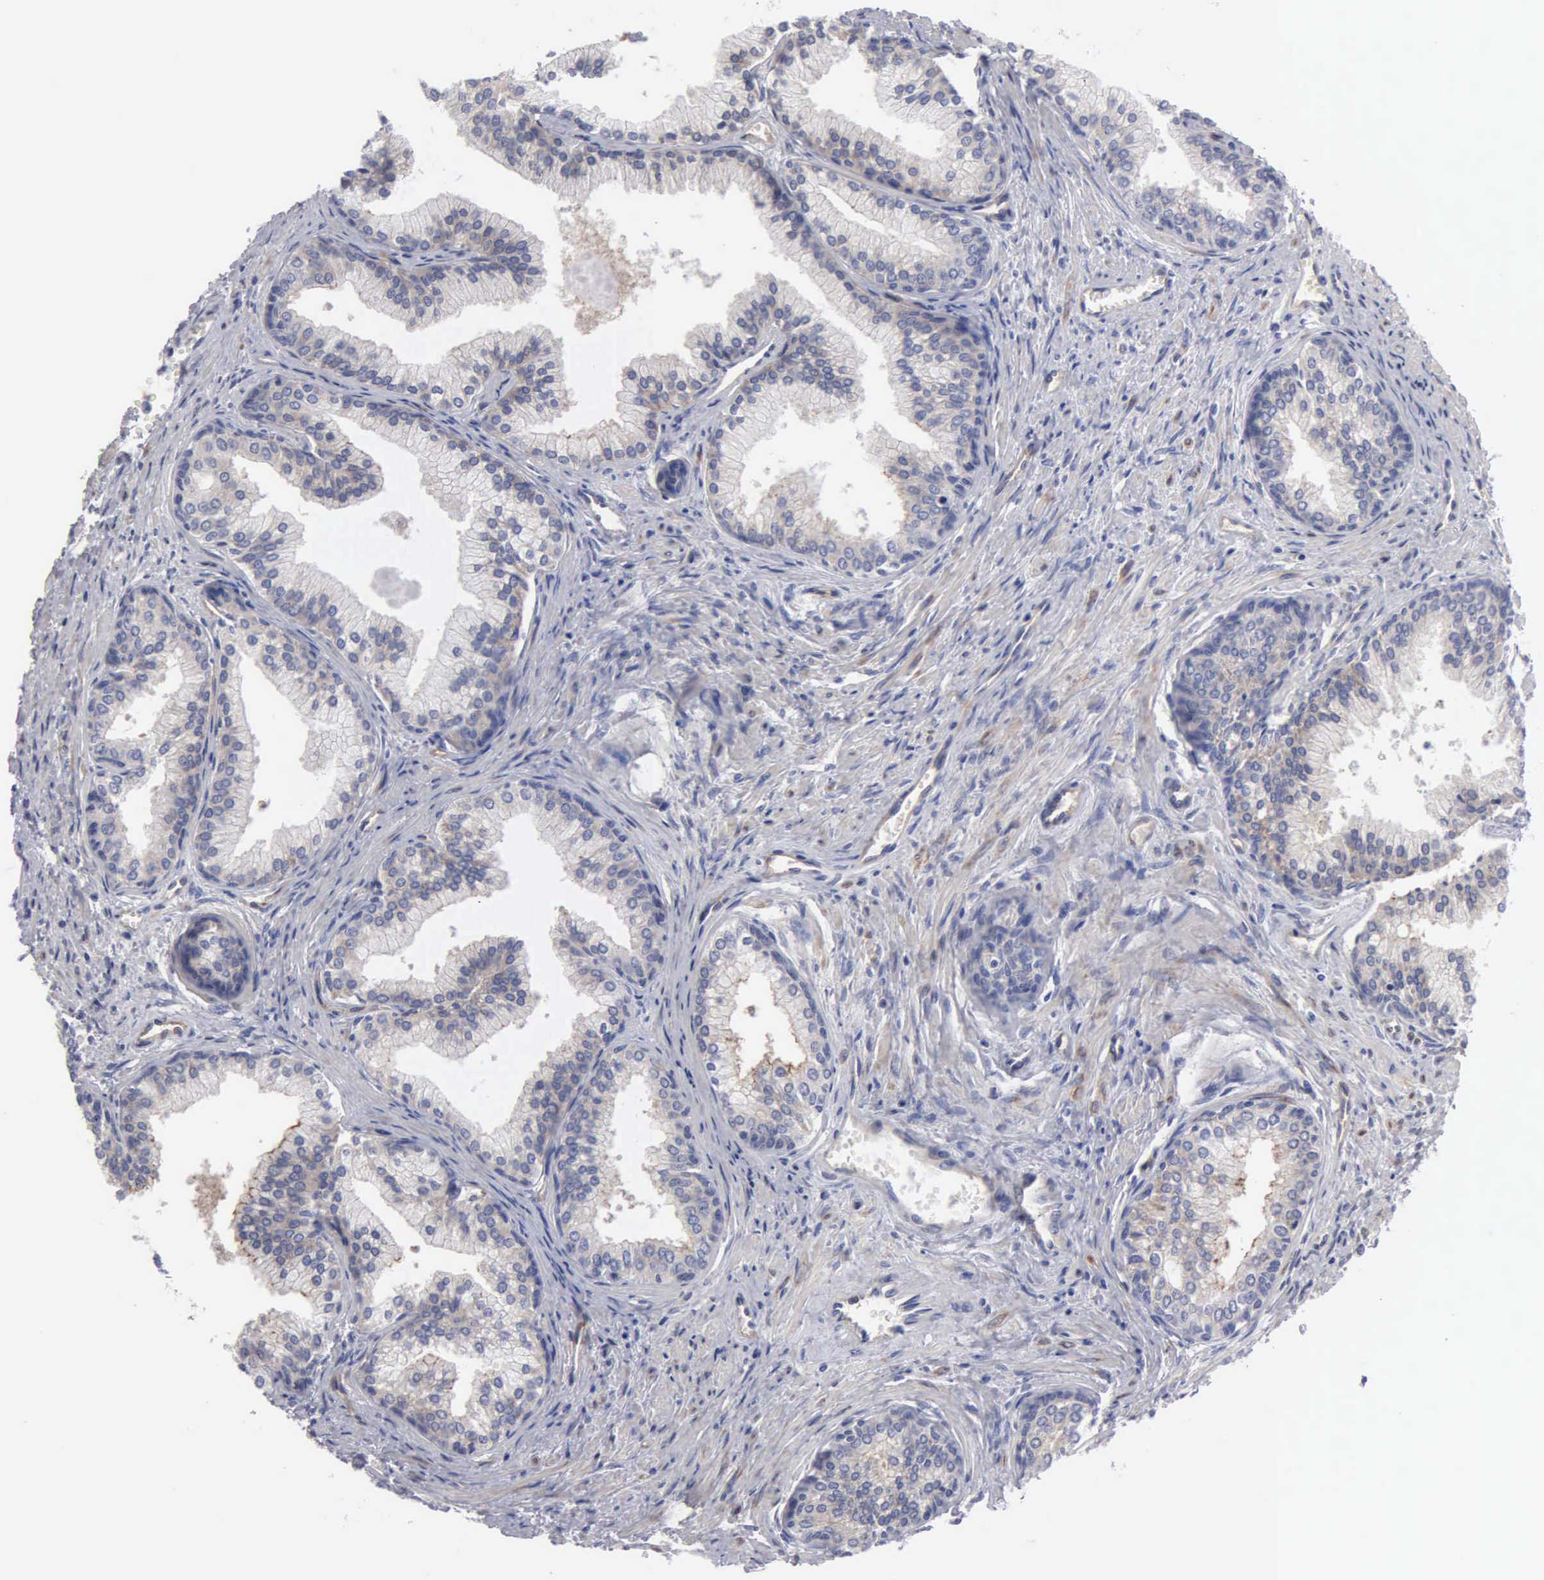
{"staining": {"intensity": "weak", "quantity": "25%-75%", "location": "cytoplasmic/membranous"}, "tissue": "prostate", "cell_type": "Glandular cells", "image_type": "normal", "snomed": [{"axis": "morphology", "description": "Normal tissue, NOS"}, {"axis": "topography", "description": "Prostate"}], "caption": "Weak cytoplasmic/membranous staining for a protein is appreciated in about 25%-75% of glandular cells of benign prostate using immunohistochemistry (IHC).", "gene": "RDX", "patient": {"sex": "male", "age": 68}}